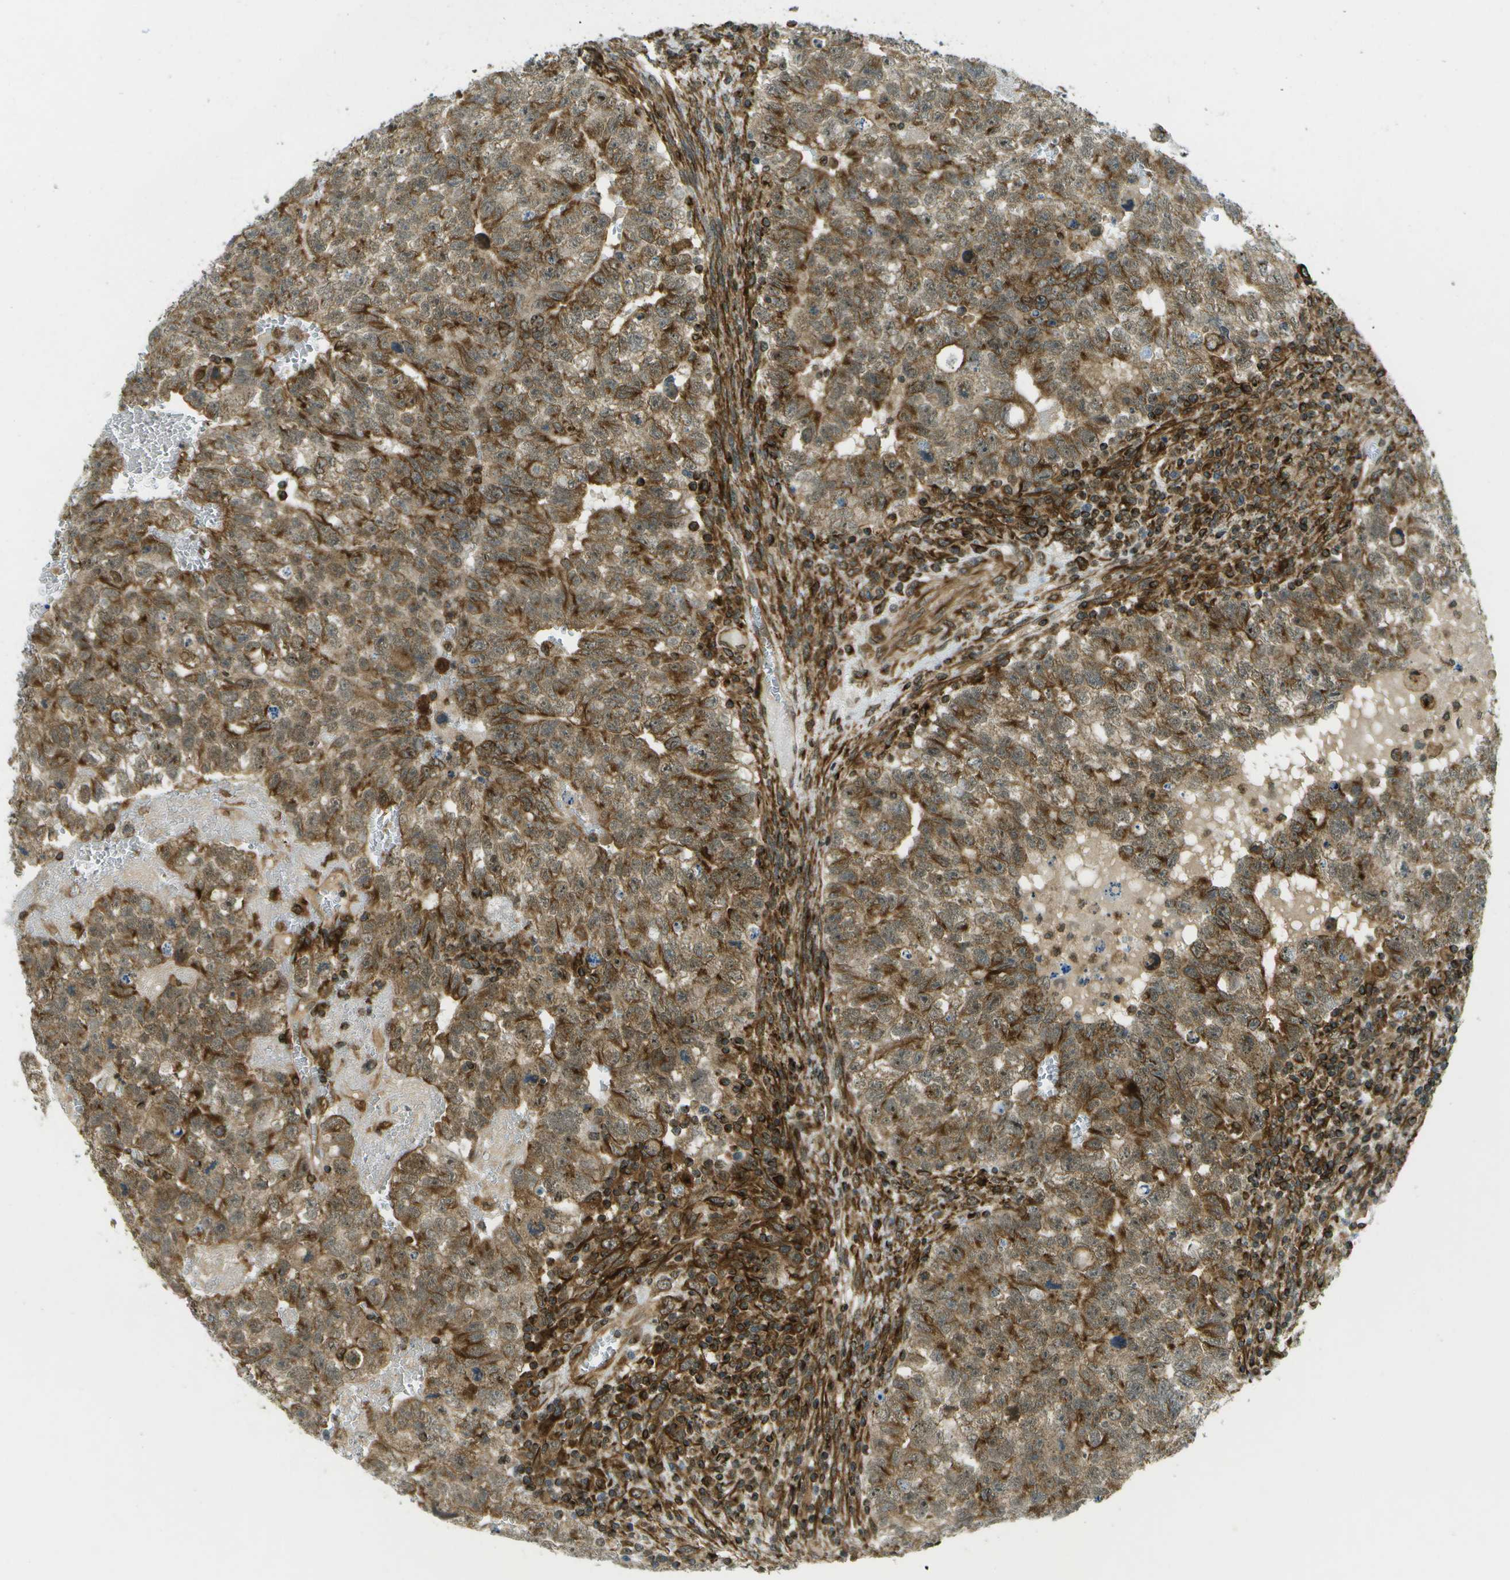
{"staining": {"intensity": "weak", "quantity": ">75%", "location": "cytoplasmic/membranous"}, "tissue": "testis cancer", "cell_type": "Tumor cells", "image_type": "cancer", "snomed": [{"axis": "morphology", "description": "Seminoma, NOS"}, {"axis": "morphology", "description": "Carcinoma, Embryonal, NOS"}, {"axis": "topography", "description": "Testis"}], "caption": "DAB (3,3'-diaminobenzidine) immunohistochemical staining of testis cancer displays weak cytoplasmic/membranous protein expression in about >75% of tumor cells.", "gene": "TMTC1", "patient": {"sex": "male", "age": 38}}